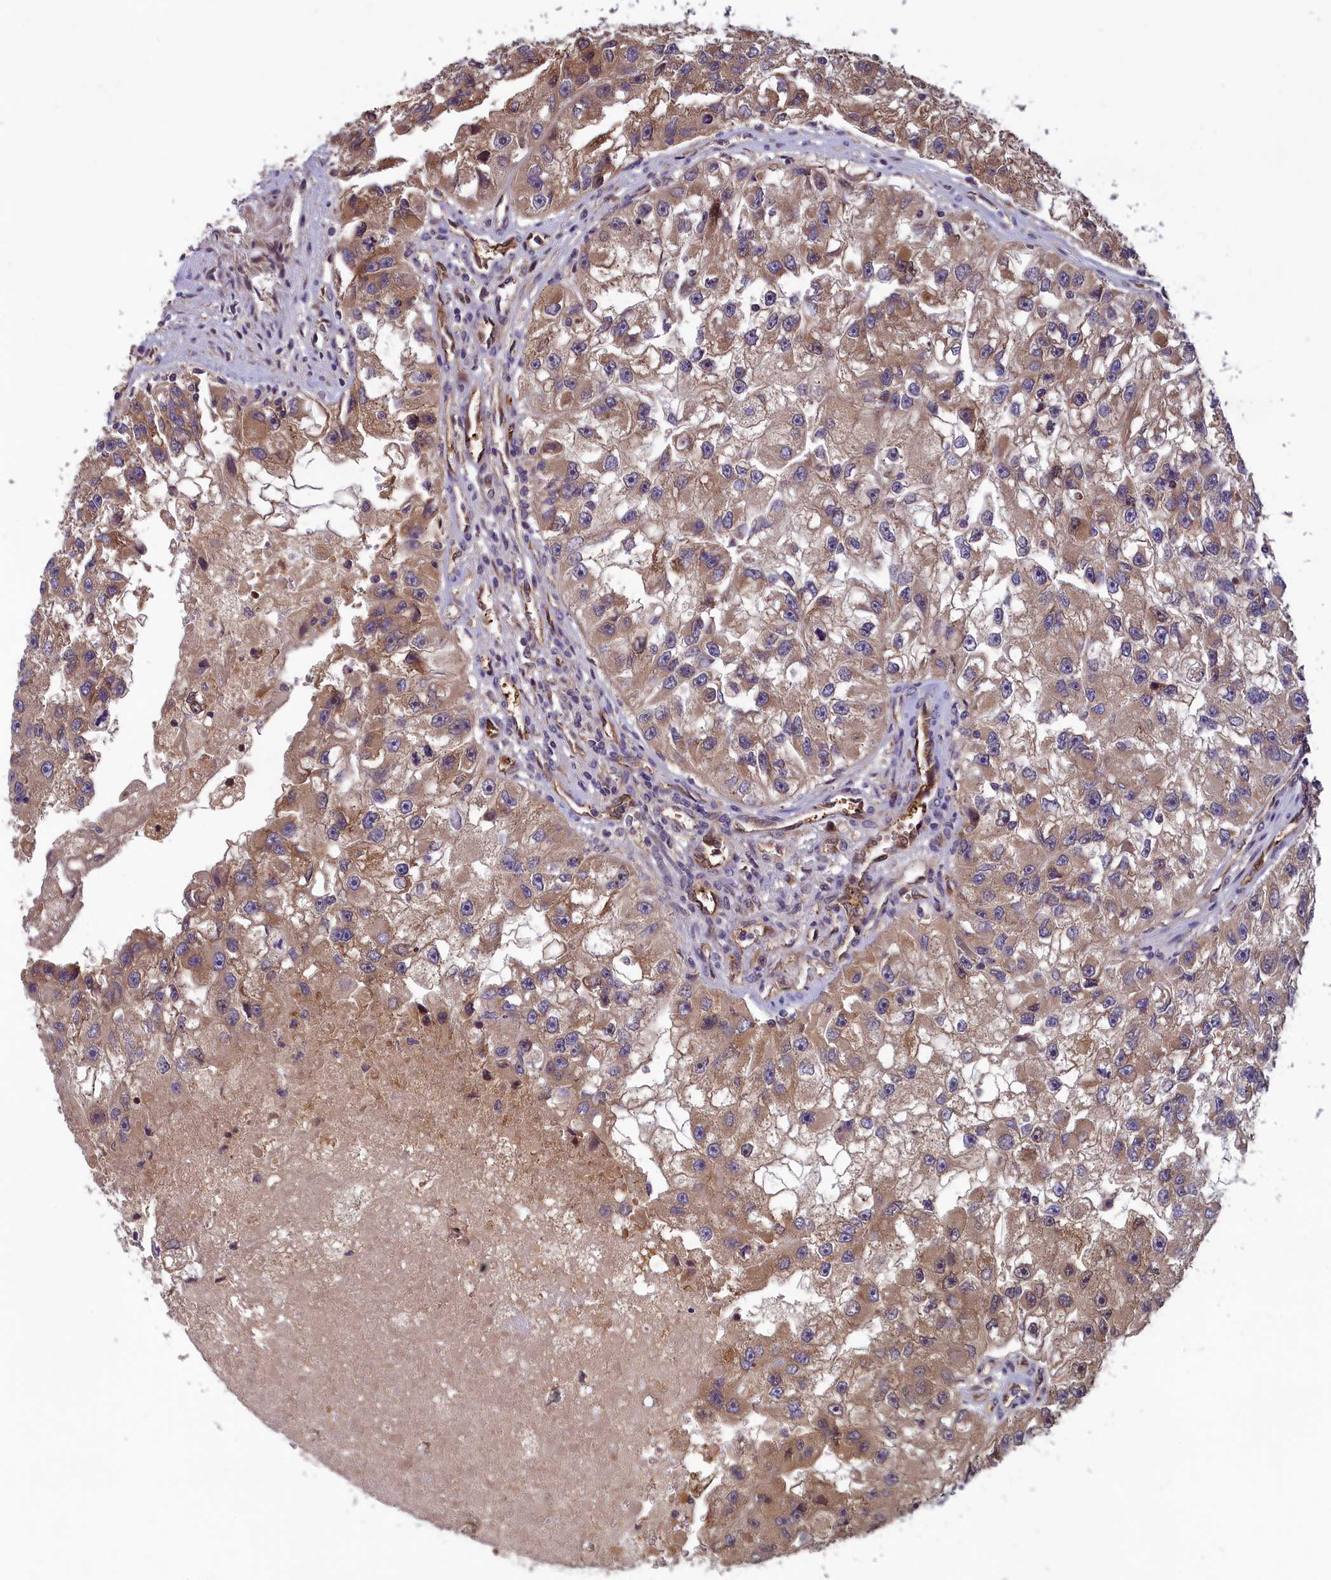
{"staining": {"intensity": "moderate", "quantity": ">75%", "location": "cytoplasmic/membranous"}, "tissue": "renal cancer", "cell_type": "Tumor cells", "image_type": "cancer", "snomed": [{"axis": "morphology", "description": "Adenocarcinoma, NOS"}, {"axis": "topography", "description": "Kidney"}], "caption": "Immunohistochemistry (IHC) micrograph of renal adenocarcinoma stained for a protein (brown), which displays medium levels of moderate cytoplasmic/membranous expression in about >75% of tumor cells.", "gene": "CCDC15", "patient": {"sex": "male", "age": 63}}